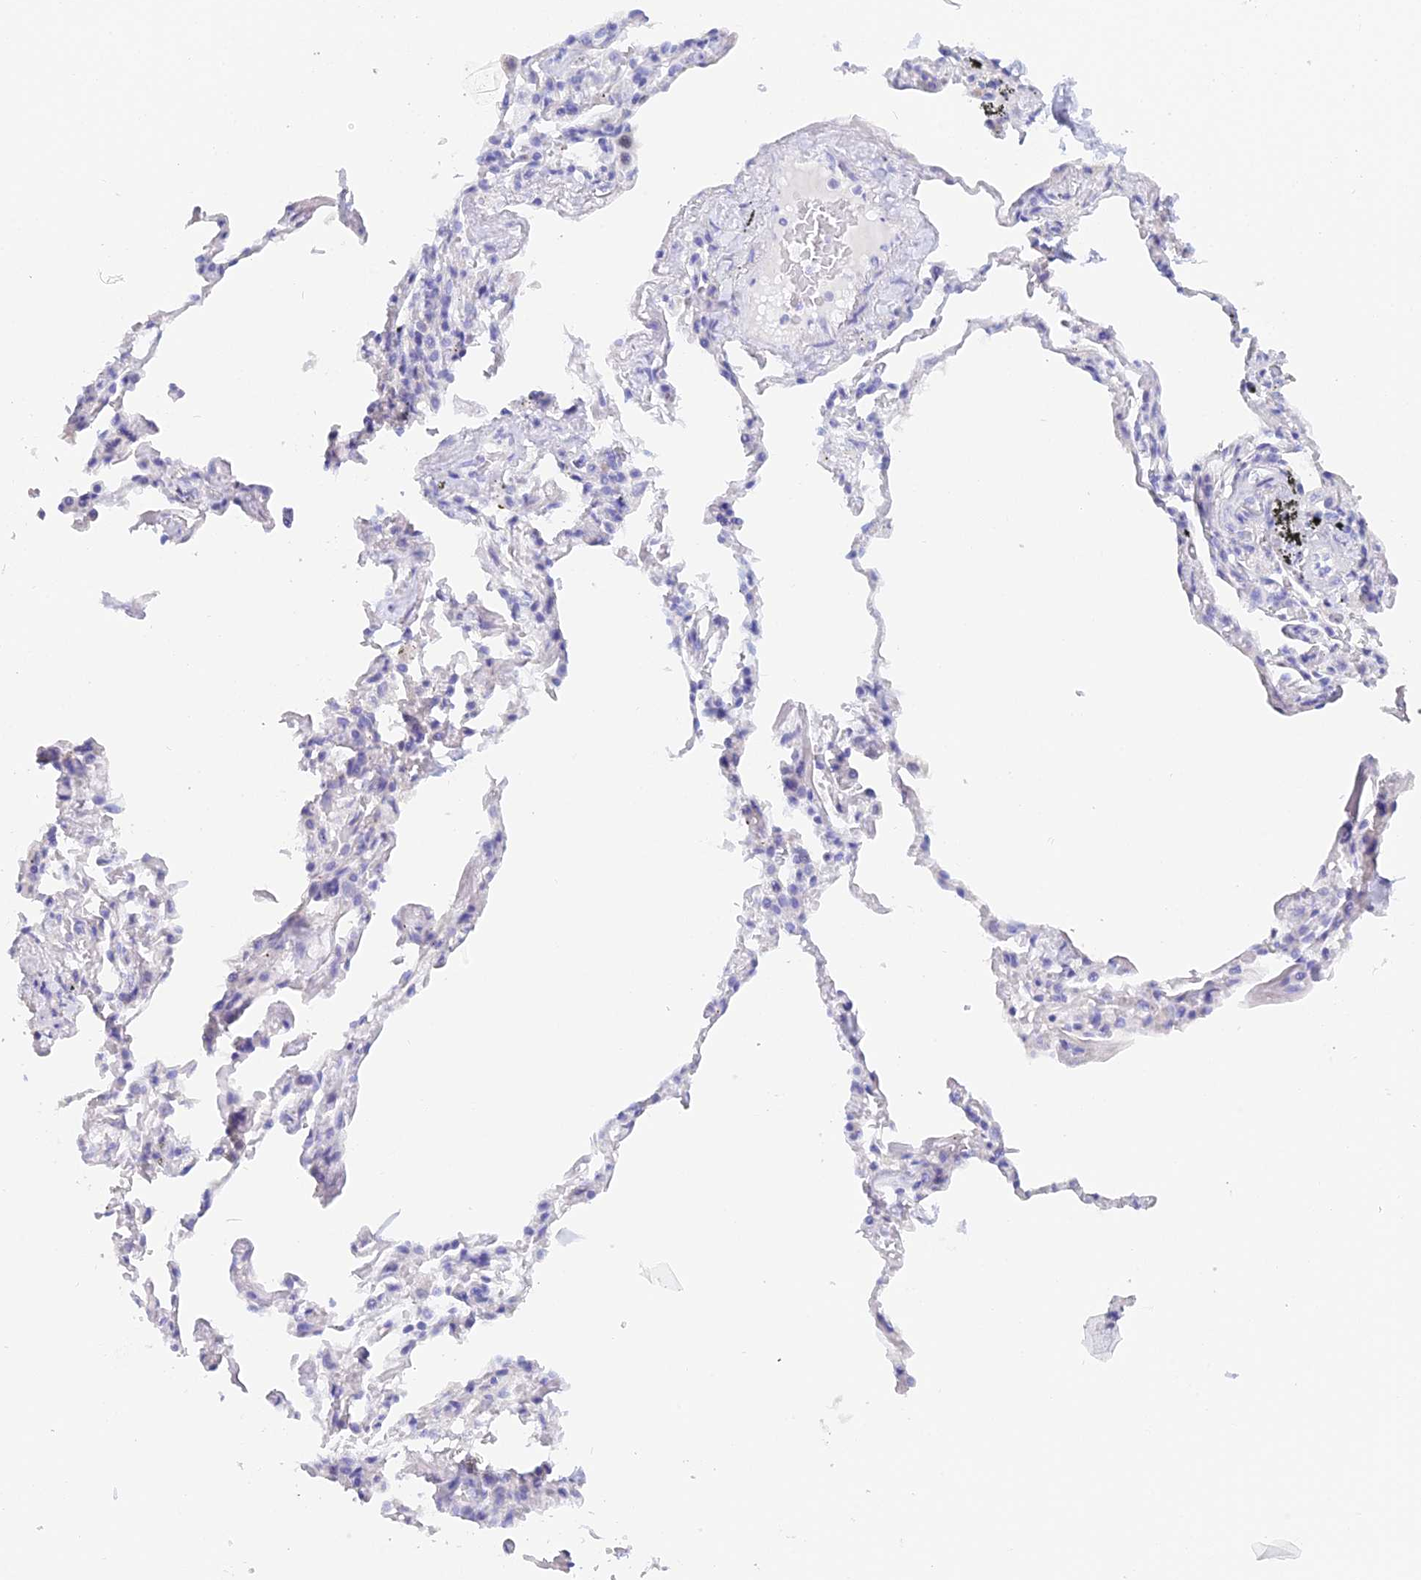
{"staining": {"intensity": "negative", "quantity": "none", "location": "none"}, "tissue": "adipose tissue", "cell_type": "Adipocytes", "image_type": "normal", "snomed": [{"axis": "morphology", "description": "Normal tissue, NOS"}, {"axis": "topography", "description": "Lymph node"}, {"axis": "topography", "description": "Bronchus"}], "caption": "Immunohistochemistry of unremarkable adipose tissue demonstrates no expression in adipocytes.", "gene": "MCM2", "patient": {"sex": "male", "age": 63}}